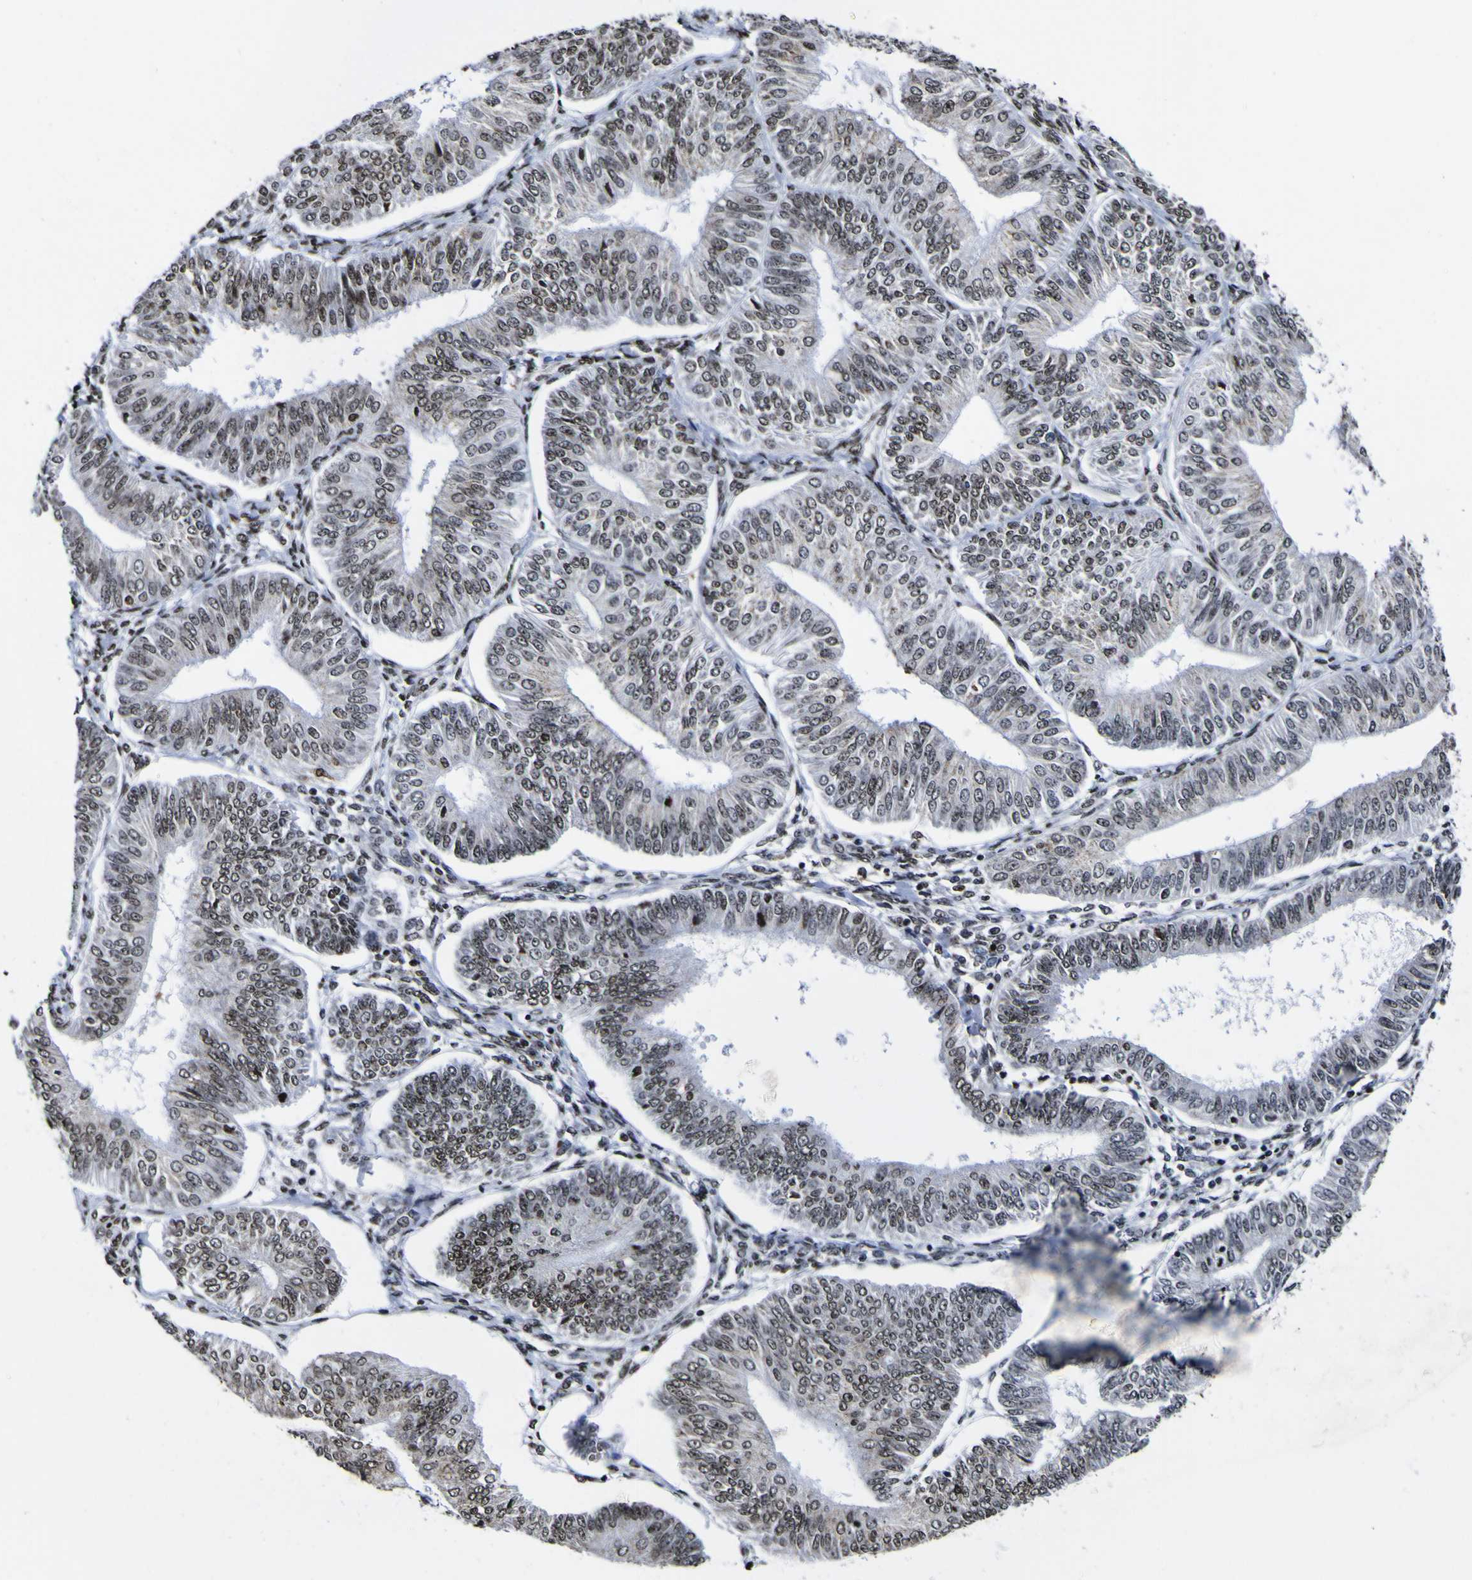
{"staining": {"intensity": "moderate", "quantity": "25%-75%", "location": "nuclear"}, "tissue": "endometrial cancer", "cell_type": "Tumor cells", "image_type": "cancer", "snomed": [{"axis": "morphology", "description": "Adenocarcinoma, NOS"}, {"axis": "topography", "description": "Endometrium"}], "caption": "Immunohistochemical staining of endometrial cancer (adenocarcinoma) demonstrates moderate nuclear protein expression in about 25%-75% of tumor cells. (brown staining indicates protein expression, while blue staining denotes nuclei).", "gene": "PIAS1", "patient": {"sex": "female", "age": 58}}